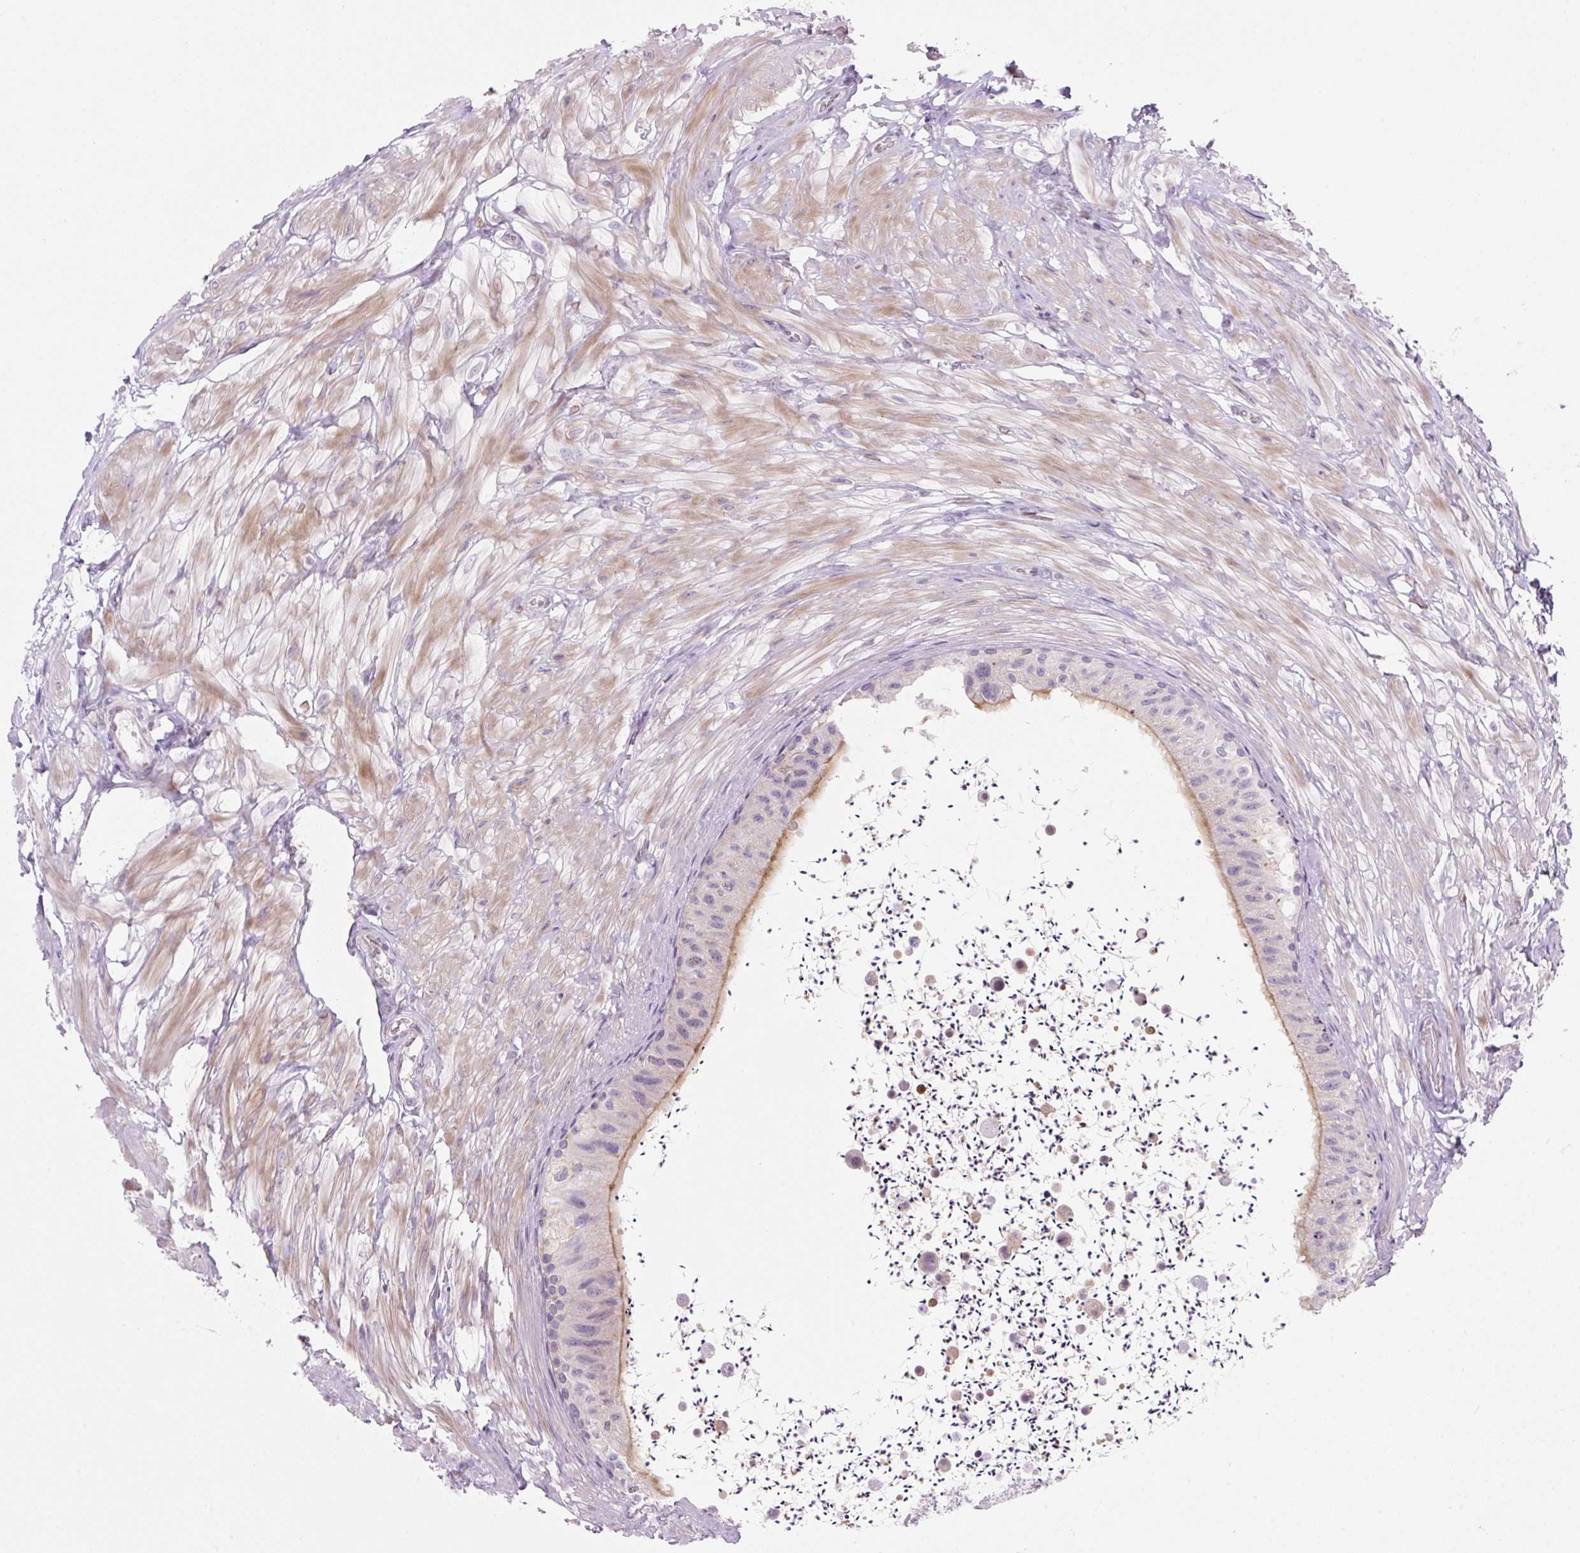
{"staining": {"intensity": "moderate", "quantity": "<25%", "location": "cytoplasmic/membranous"}, "tissue": "epididymis", "cell_type": "Glandular cells", "image_type": "normal", "snomed": [{"axis": "morphology", "description": "Normal tissue, NOS"}, {"axis": "topography", "description": "Epididymis"}, {"axis": "topography", "description": "Peripheral nerve tissue"}], "caption": "A histopathology image of human epididymis stained for a protein shows moderate cytoplasmic/membranous brown staining in glandular cells. The staining was performed using DAB (3,3'-diaminobenzidine) to visualize the protein expression in brown, while the nuclei were stained in blue with hematoxylin (Magnification: 20x).", "gene": "SYNE3", "patient": {"sex": "male", "age": 32}}